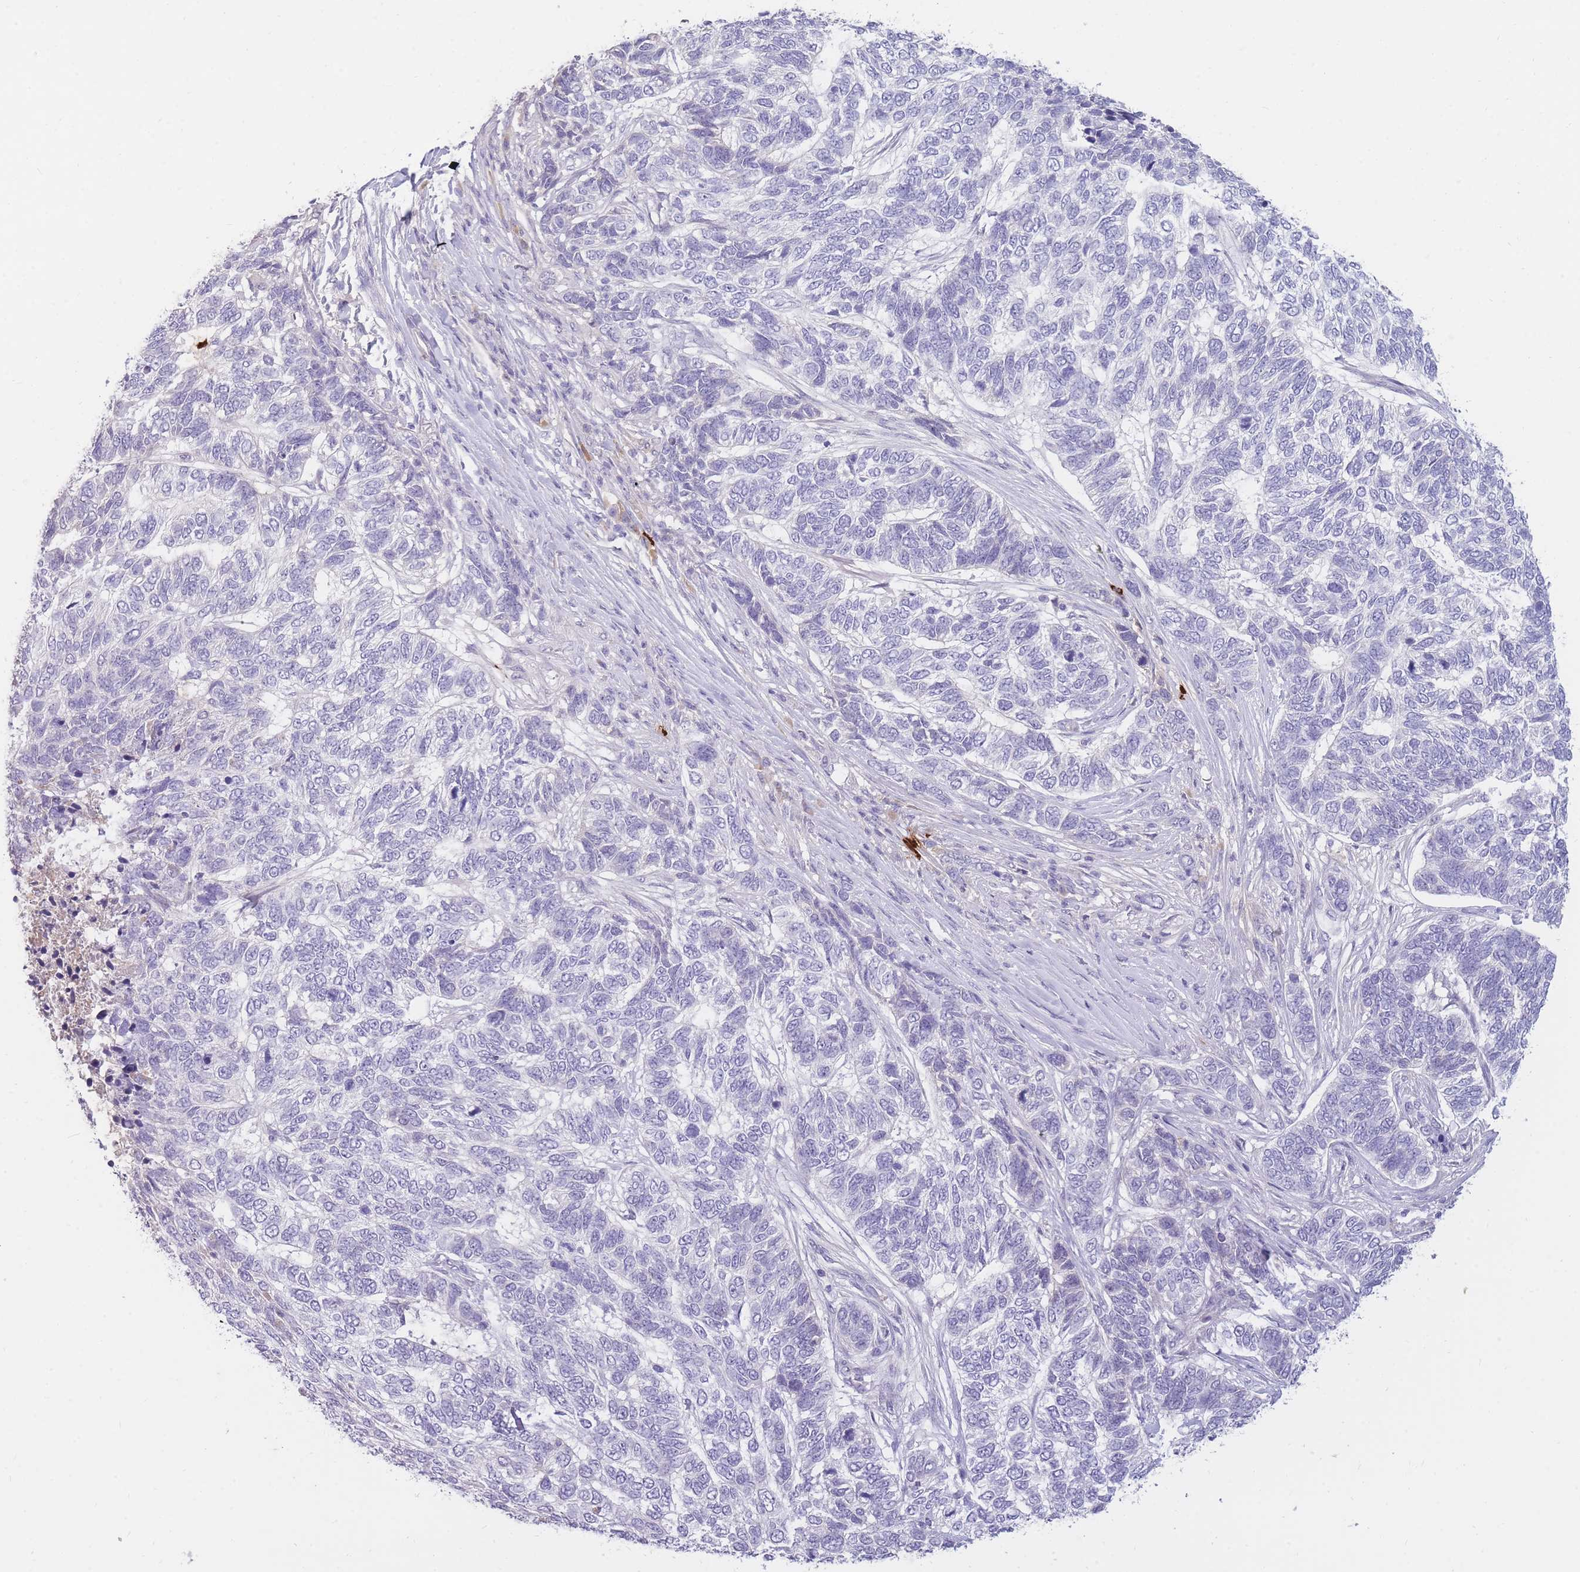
{"staining": {"intensity": "negative", "quantity": "none", "location": "none"}, "tissue": "skin cancer", "cell_type": "Tumor cells", "image_type": "cancer", "snomed": [{"axis": "morphology", "description": "Basal cell carcinoma"}, {"axis": "topography", "description": "Skin"}], "caption": "Skin basal cell carcinoma was stained to show a protein in brown. There is no significant staining in tumor cells.", "gene": "TPSD1", "patient": {"sex": "female", "age": 65}}